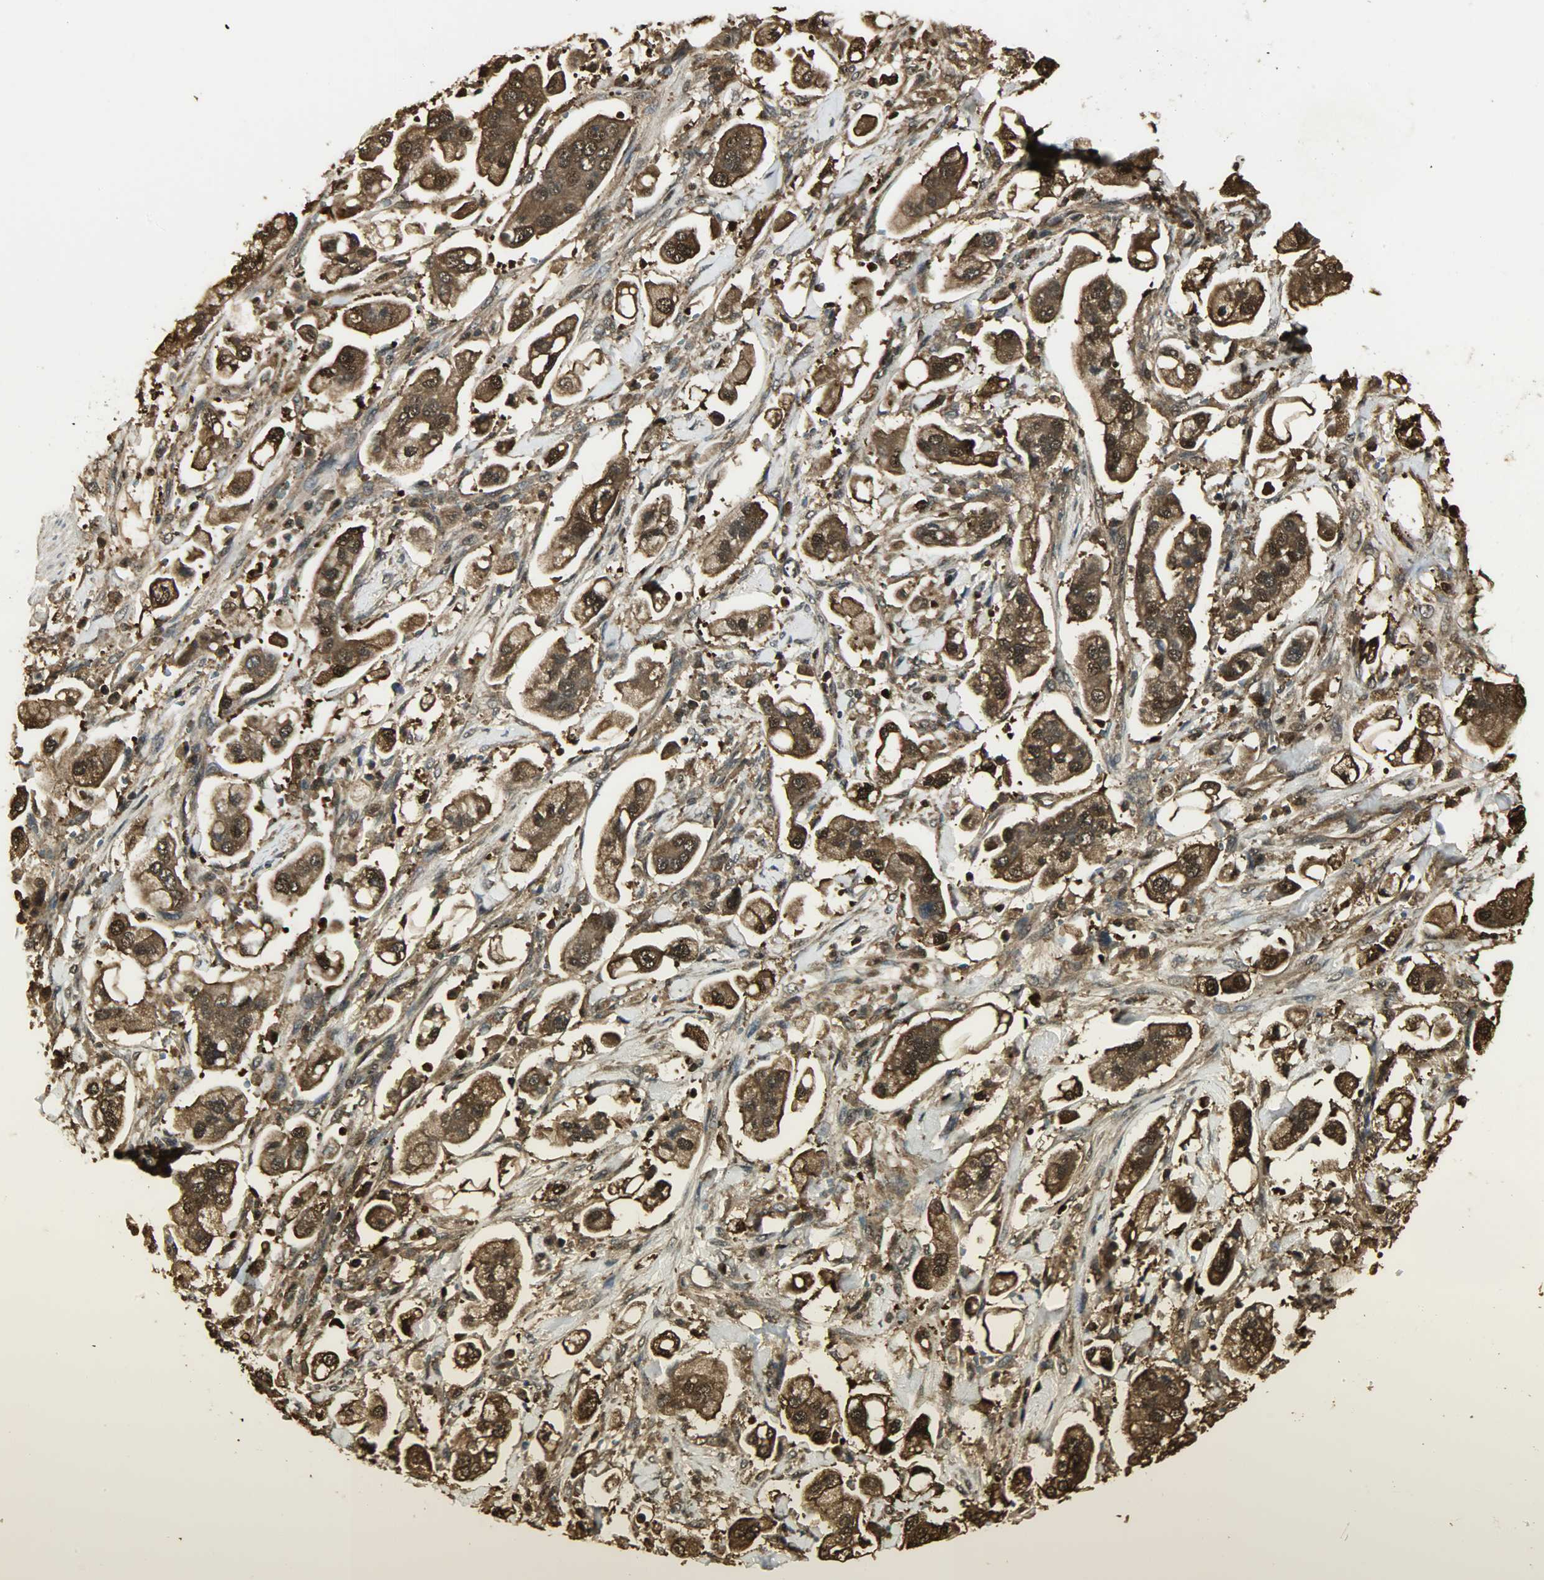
{"staining": {"intensity": "strong", "quantity": ">75%", "location": "cytoplasmic/membranous,nuclear"}, "tissue": "stomach cancer", "cell_type": "Tumor cells", "image_type": "cancer", "snomed": [{"axis": "morphology", "description": "Adenocarcinoma, NOS"}, {"axis": "topography", "description": "Stomach"}], "caption": "Protein expression analysis of adenocarcinoma (stomach) exhibits strong cytoplasmic/membranous and nuclear positivity in about >75% of tumor cells. Immunohistochemistry stains the protein in brown and the nuclei are stained blue.", "gene": "YWHAZ", "patient": {"sex": "male", "age": 62}}